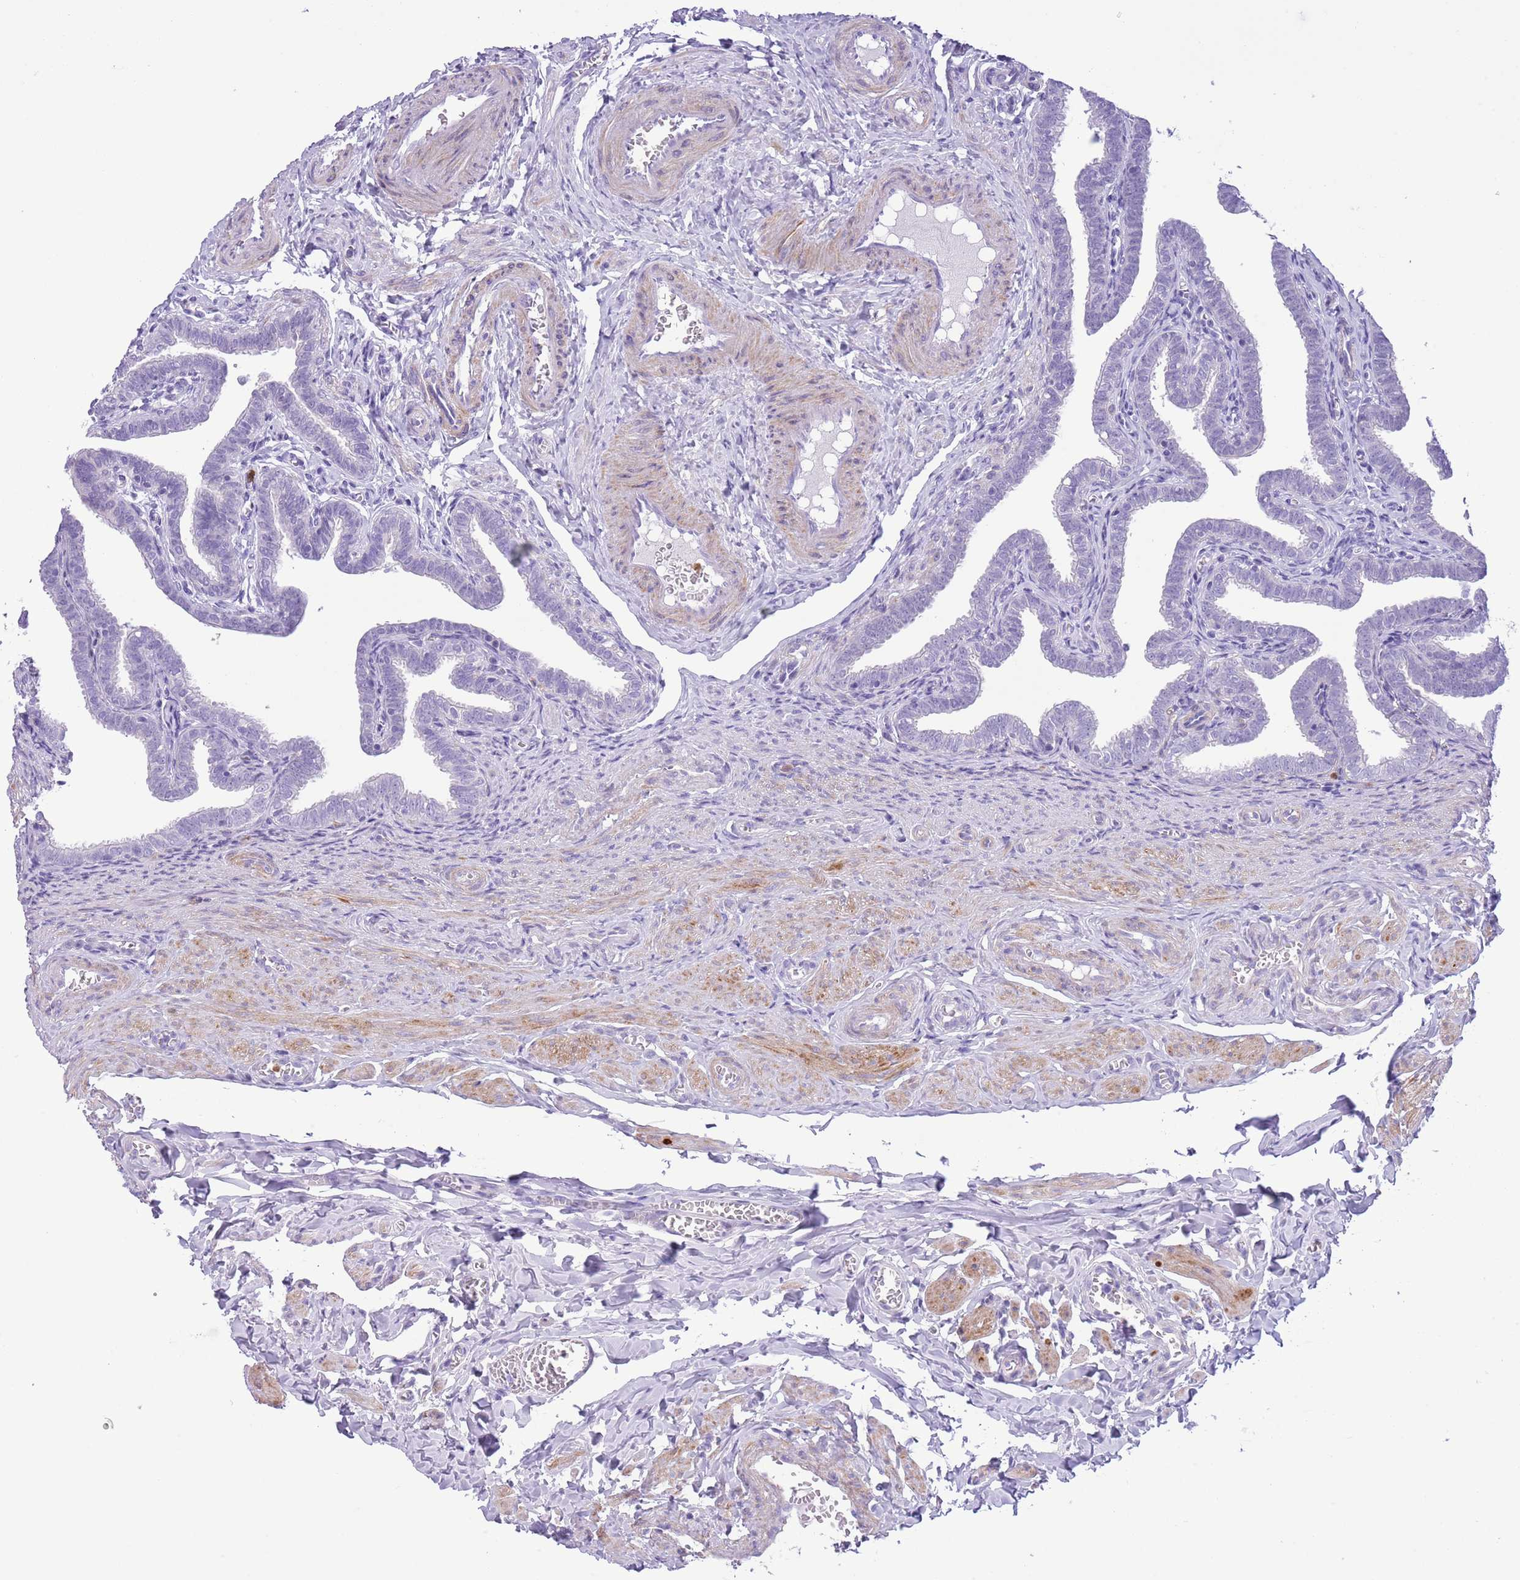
{"staining": {"intensity": "negative", "quantity": "none", "location": "none"}, "tissue": "fallopian tube", "cell_type": "Glandular cells", "image_type": "normal", "snomed": [{"axis": "morphology", "description": "Normal tissue, NOS"}, {"axis": "topography", "description": "Fallopian tube"}], "caption": "Fallopian tube was stained to show a protein in brown. There is no significant expression in glandular cells. Nuclei are stained in blue.", "gene": "OR6M1", "patient": {"sex": "female", "age": 36}}